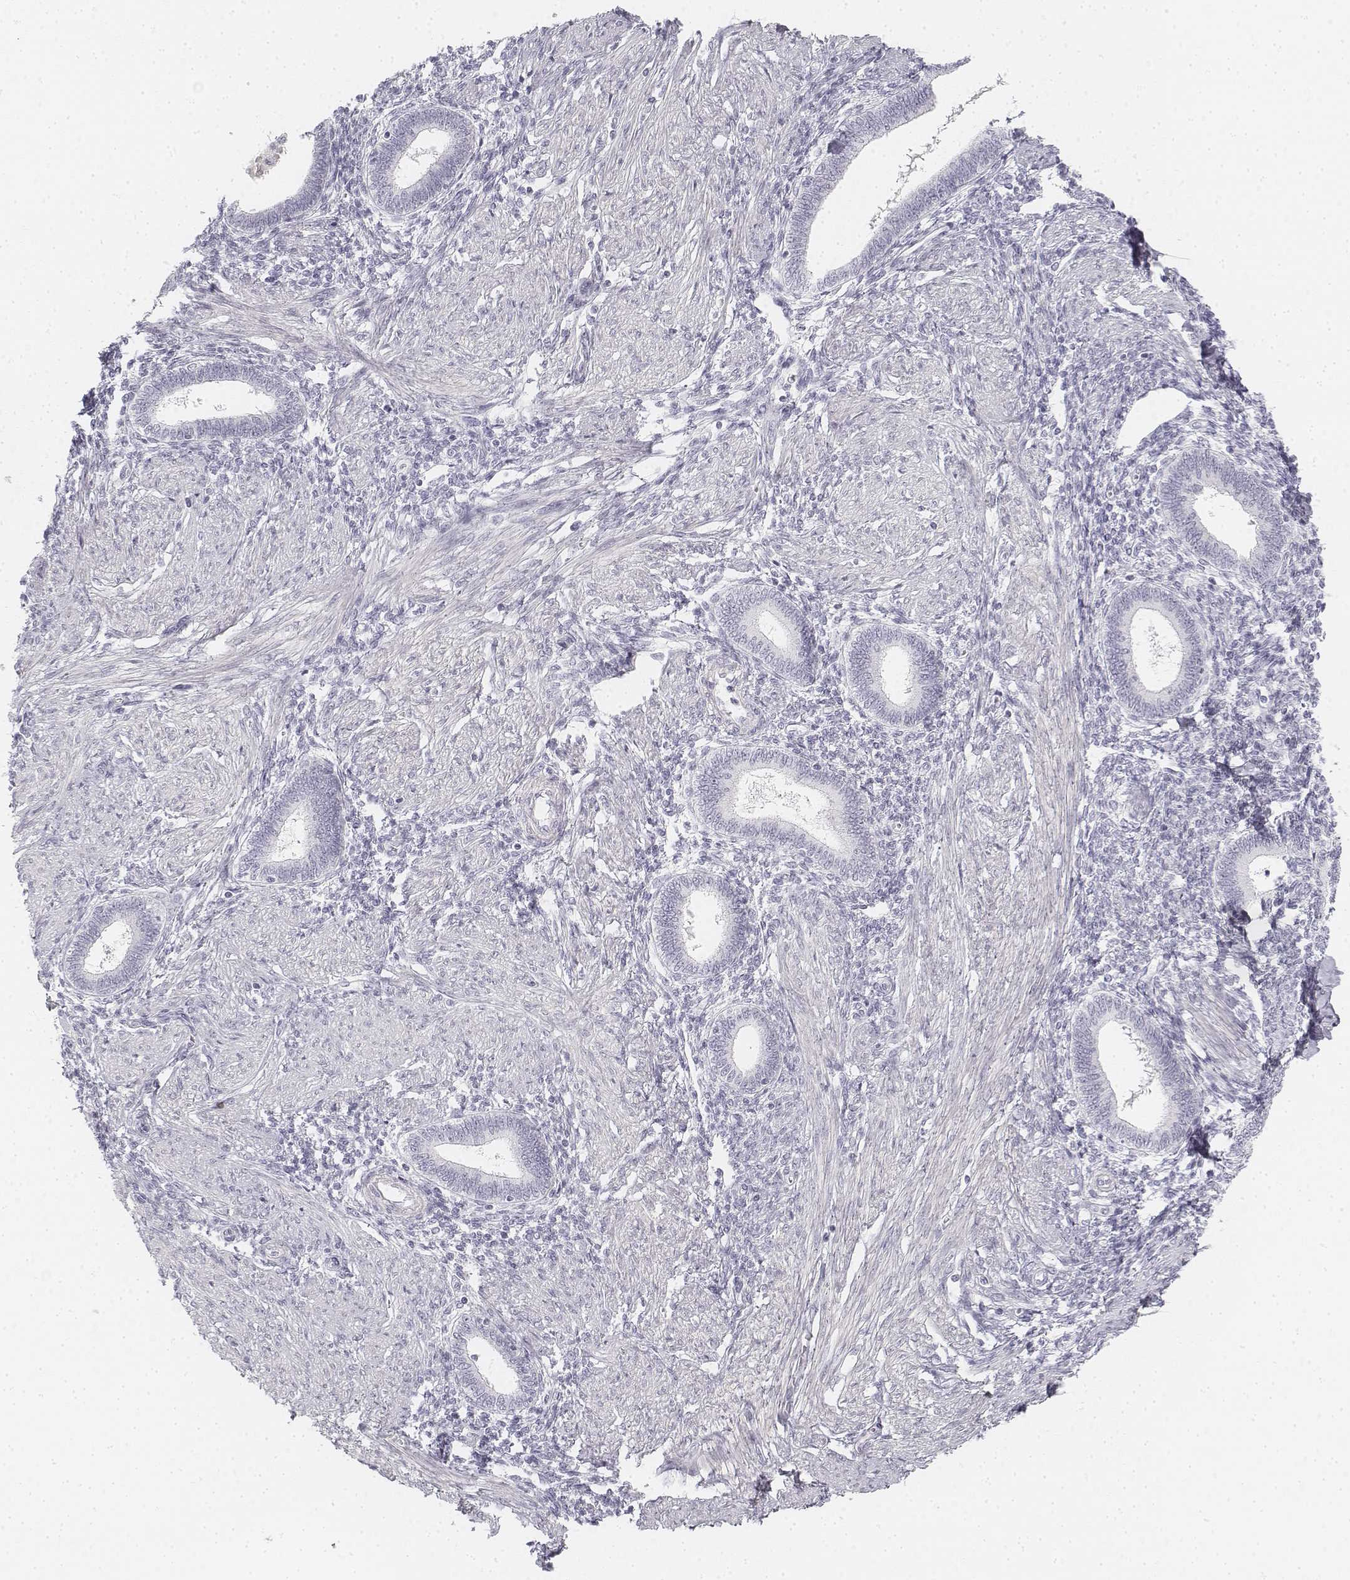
{"staining": {"intensity": "negative", "quantity": "none", "location": "none"}, "tissue": "endometrium", "cell_type": "Cells in endometrial stroma", "image_type": "normal", "snomed": [{"axis": "morphology", "description": "Normal tissue, NOS"}, {"axis": "topography", "description": "Endometrium"}], "caption": "An IHC image of unremarkable endometrium is shown. There is no staining in cells in endometrial stroma of endometrium. The staining is performed using DAB (3,3'-diaminobenzidine) brown chromogen with nuclei counter-stained in using hematoxylin.", "gene": "KRT25", "patient": {"sex": "female", "age": 42}}